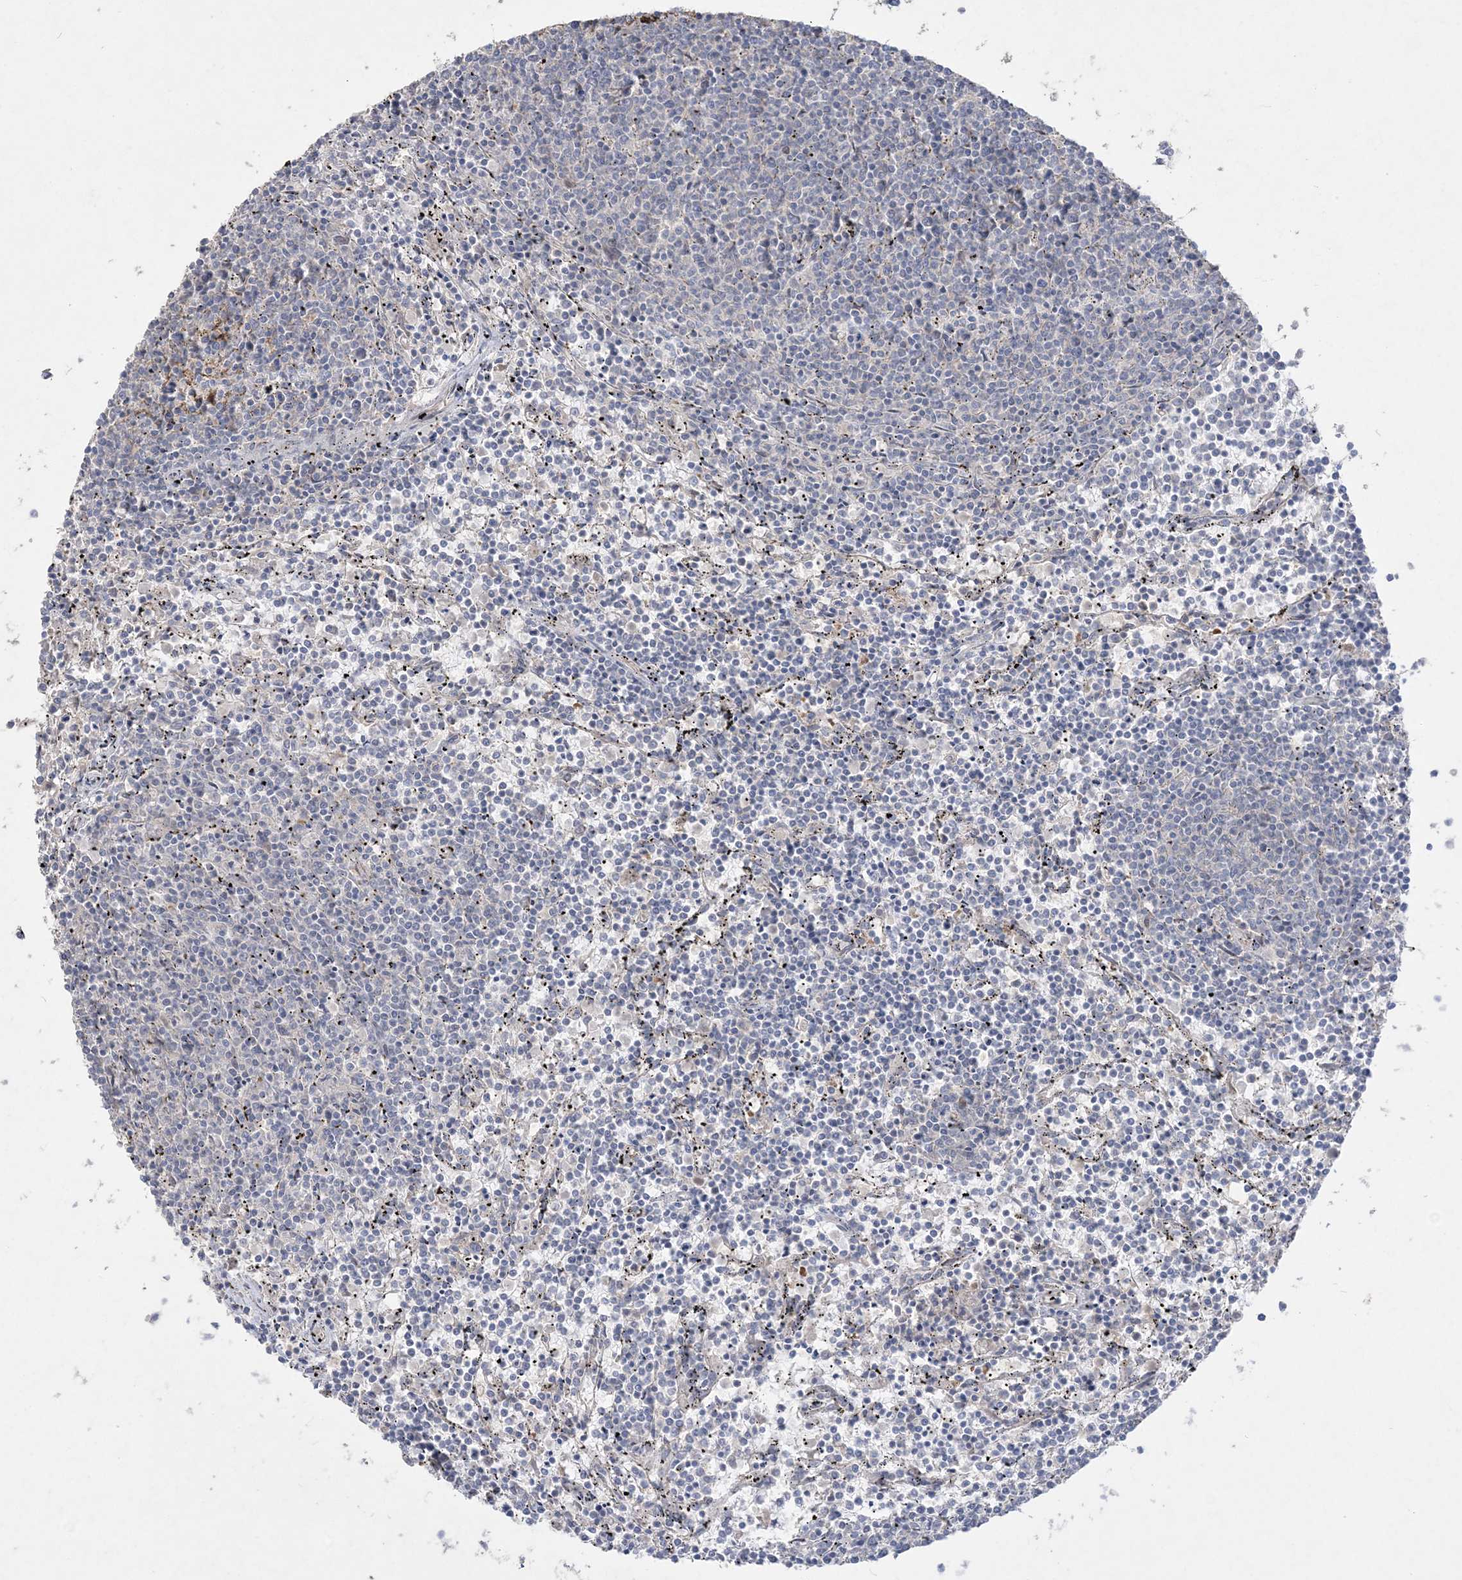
{"staining": {"intensity": "negative", "quantity": "none", "location": "none"}, "tissue": "lymphoma", "cell_type": "Tumor cells", "image_type": "cancer", "snomed": [{"axis": "morphology", "description": "Malignant lymphoma, non-Hodgkin's type, Low grade"}, {"axis": "topography", "description": "Spleen"}], "caption": "A high-resolution image shows IHC staining of lymphoma, which shows no significant expression in tumor cells.", "gene": "SH3BP4", "patient": {"sex": "female", "age": 50}}